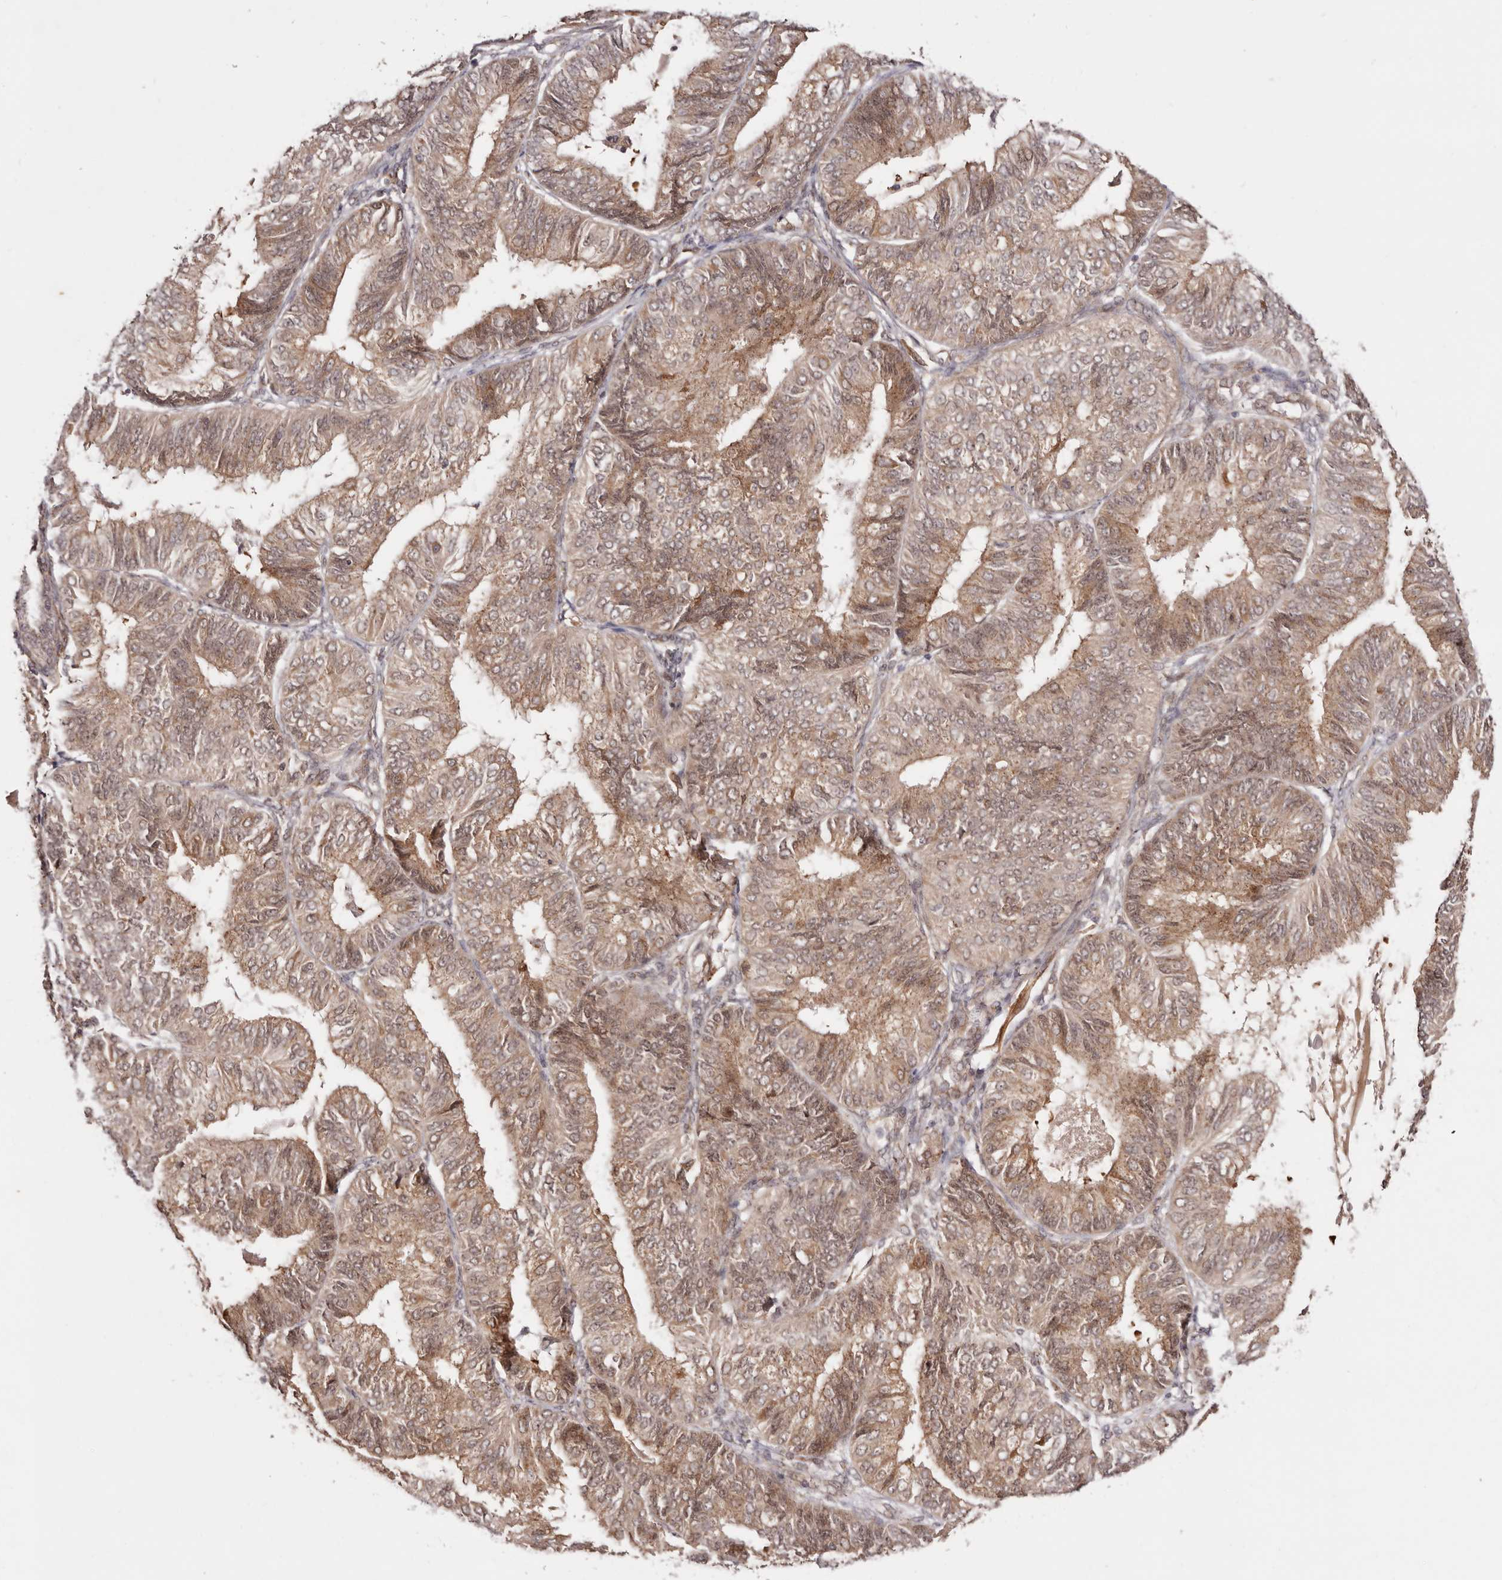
{"staining": {"intensity": "moderate", "quantity": ">75%", "location": "cytoplasmic/membranous,nuclear"}, "tissue": "endometrial cancer", "cell_type": "Tumor cells", "image_type": "cancer", "snomed": [{"axis": "morphology", "description": "Adenocarcinoma, NOS"}, {"axis": "topography", "description": "Endometrium"}], "caption": "There is medium levels of moderate cytoplasmic/membranous and nuclear staining in tumor cells of adenocarcinoma (endometrial), as demonstrated by immunohistochemical staining (brown color).", "gene": "MICAL2", "patient": {"sex": "female", "age": 58}}